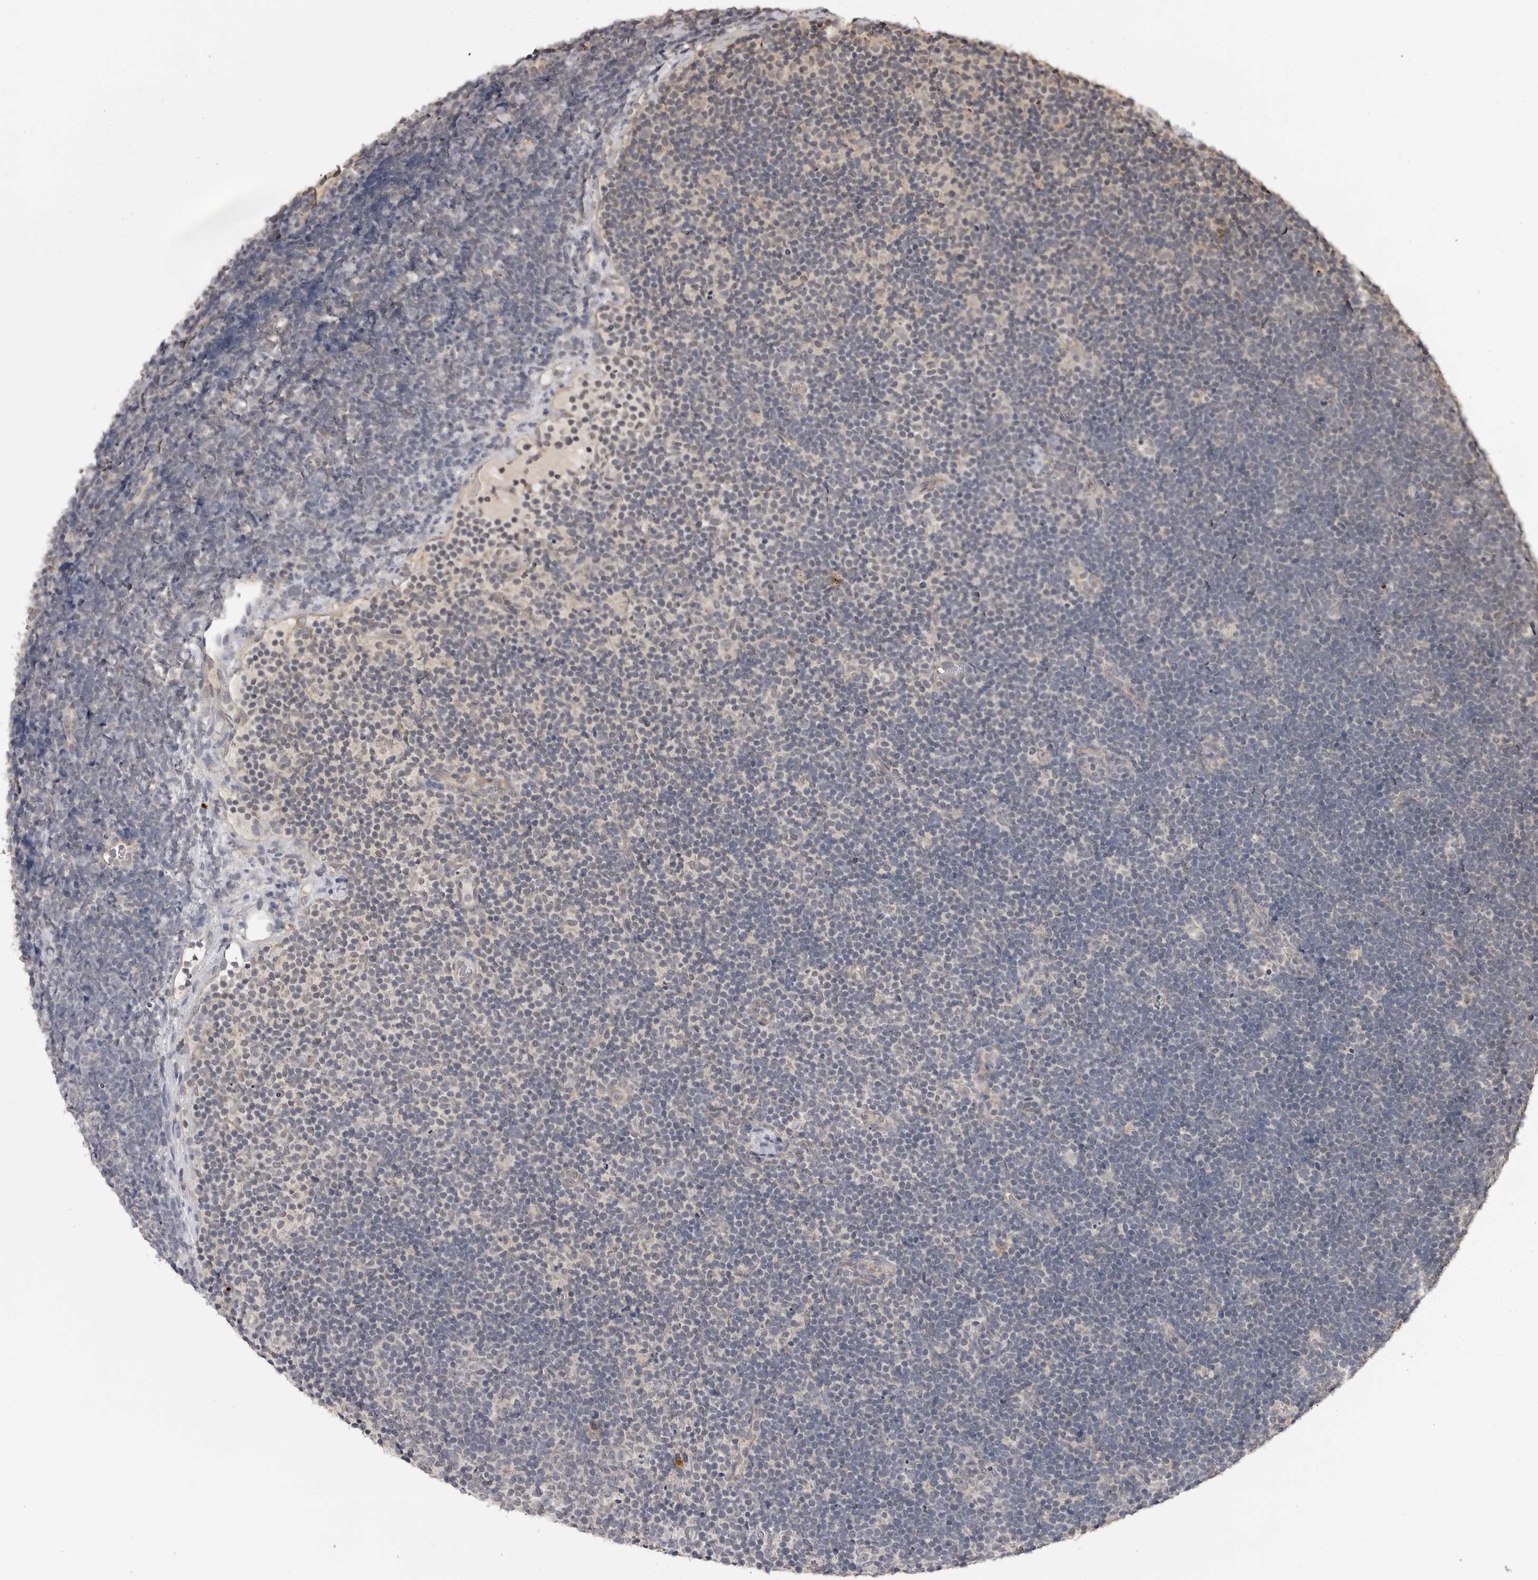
{"staining": {"intensity": "negative", "quantity": "none", "location": "none"}, "tissue": "lymphoma", "cell_type": "Tumor cells", "image_type": "cancer", "snomed": [{"axis": "morphology", "description": "Malignant lymphoma, non-Hodgkin's type, High grade"}, {"axis": "topography", "description": "Lymph node"}], "caption": "Immunohistochemistry (IHC) image of high-grade malignant lymphoma, non-Hodgkin's type stained for a protein (brown), which shows no positivity in tumor cells.", "gene": "IL24", "patient": {"sex": "male", "age": 13}}